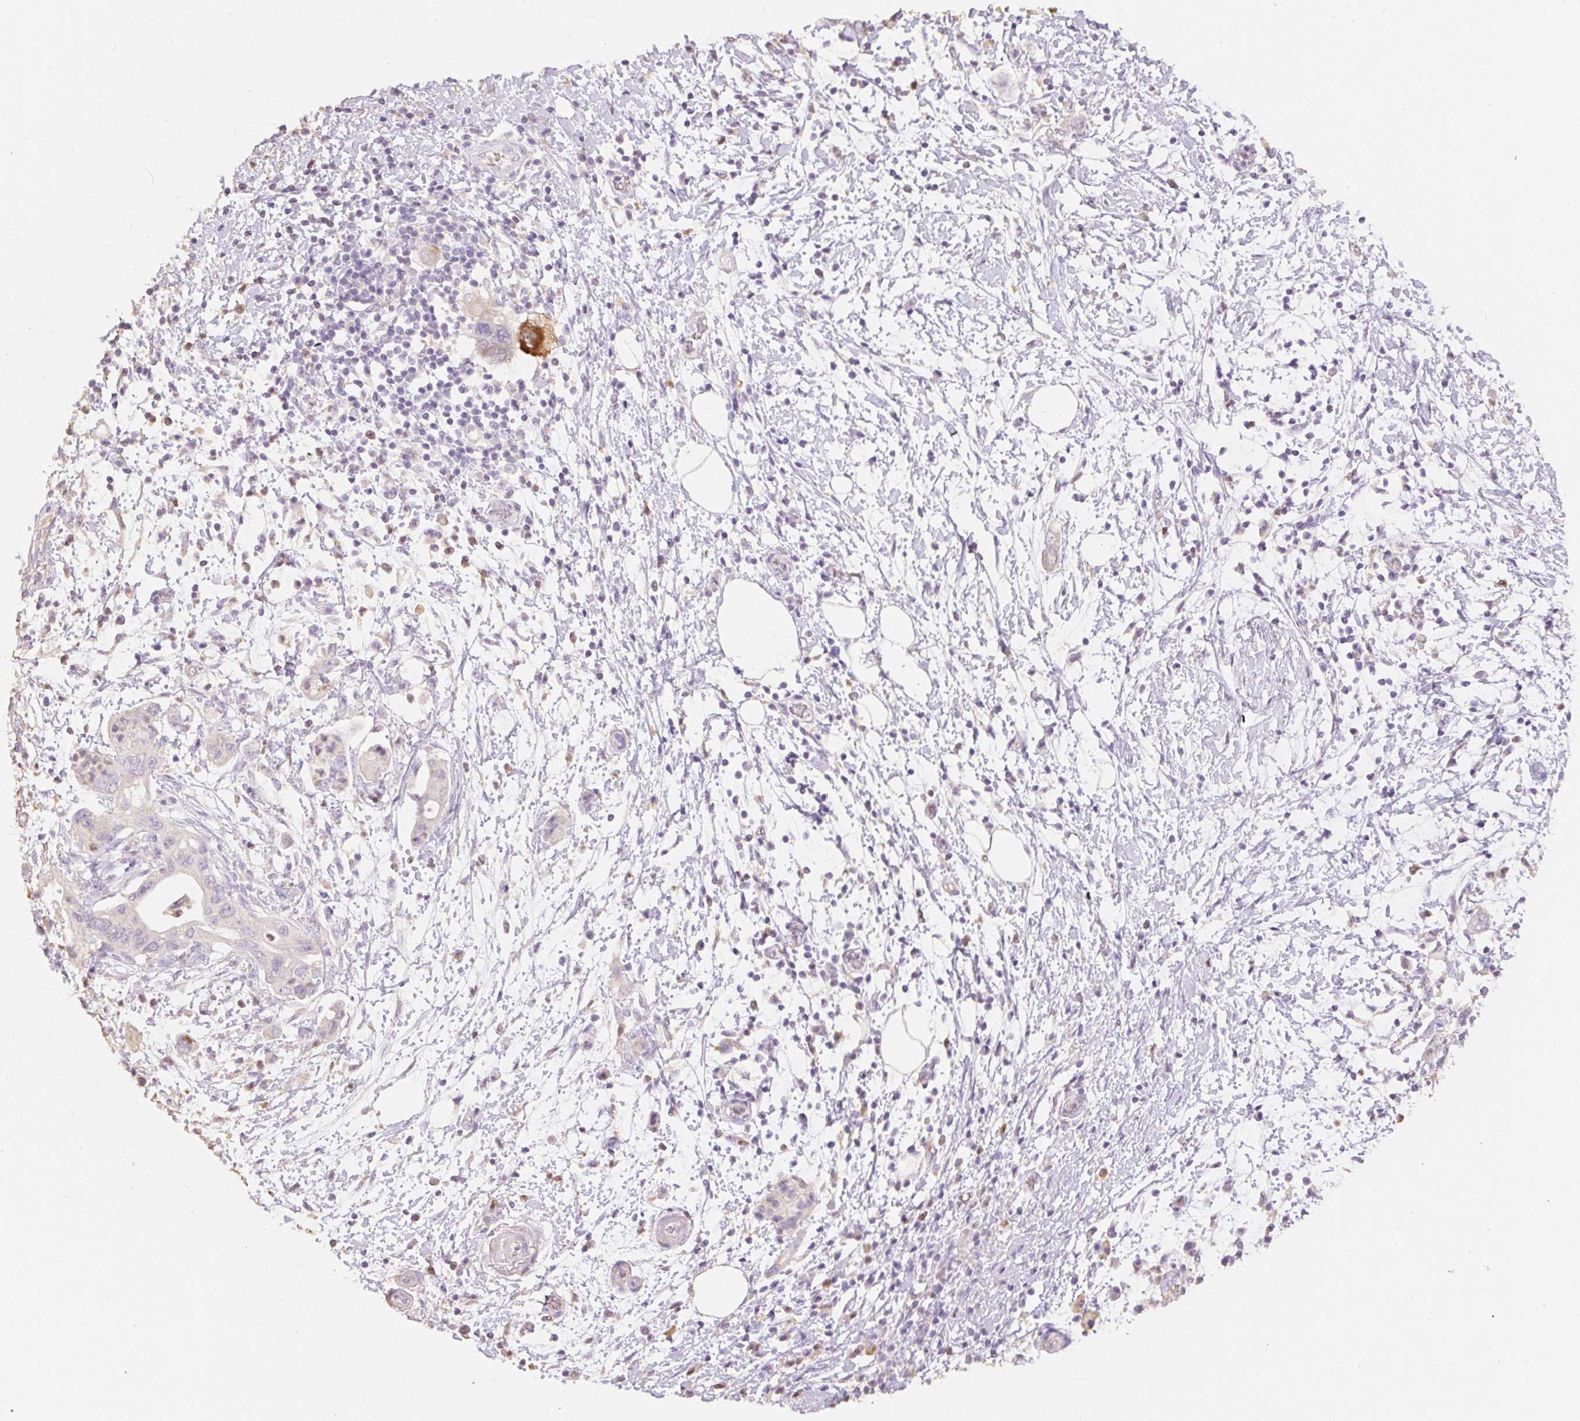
{"staining": {"intensity": "negative", "quantity": "none", "location": "none"}, "tissue": "pancreatic cancer", "cell_type": "Tumor cells", "image_type": "cancer", "snomed": [{"axis": "morphology", "description": "Adenocarcinoma, NOS"}, {"axis": "topography", "description": "Pancreas"}], "caption": "Pancreatic adenocarcinoma stained for a protein using IHC shows no positivity tumor cells.", "gene": "MBOAT7", "patient": {"sex": "female", "age": 73}}